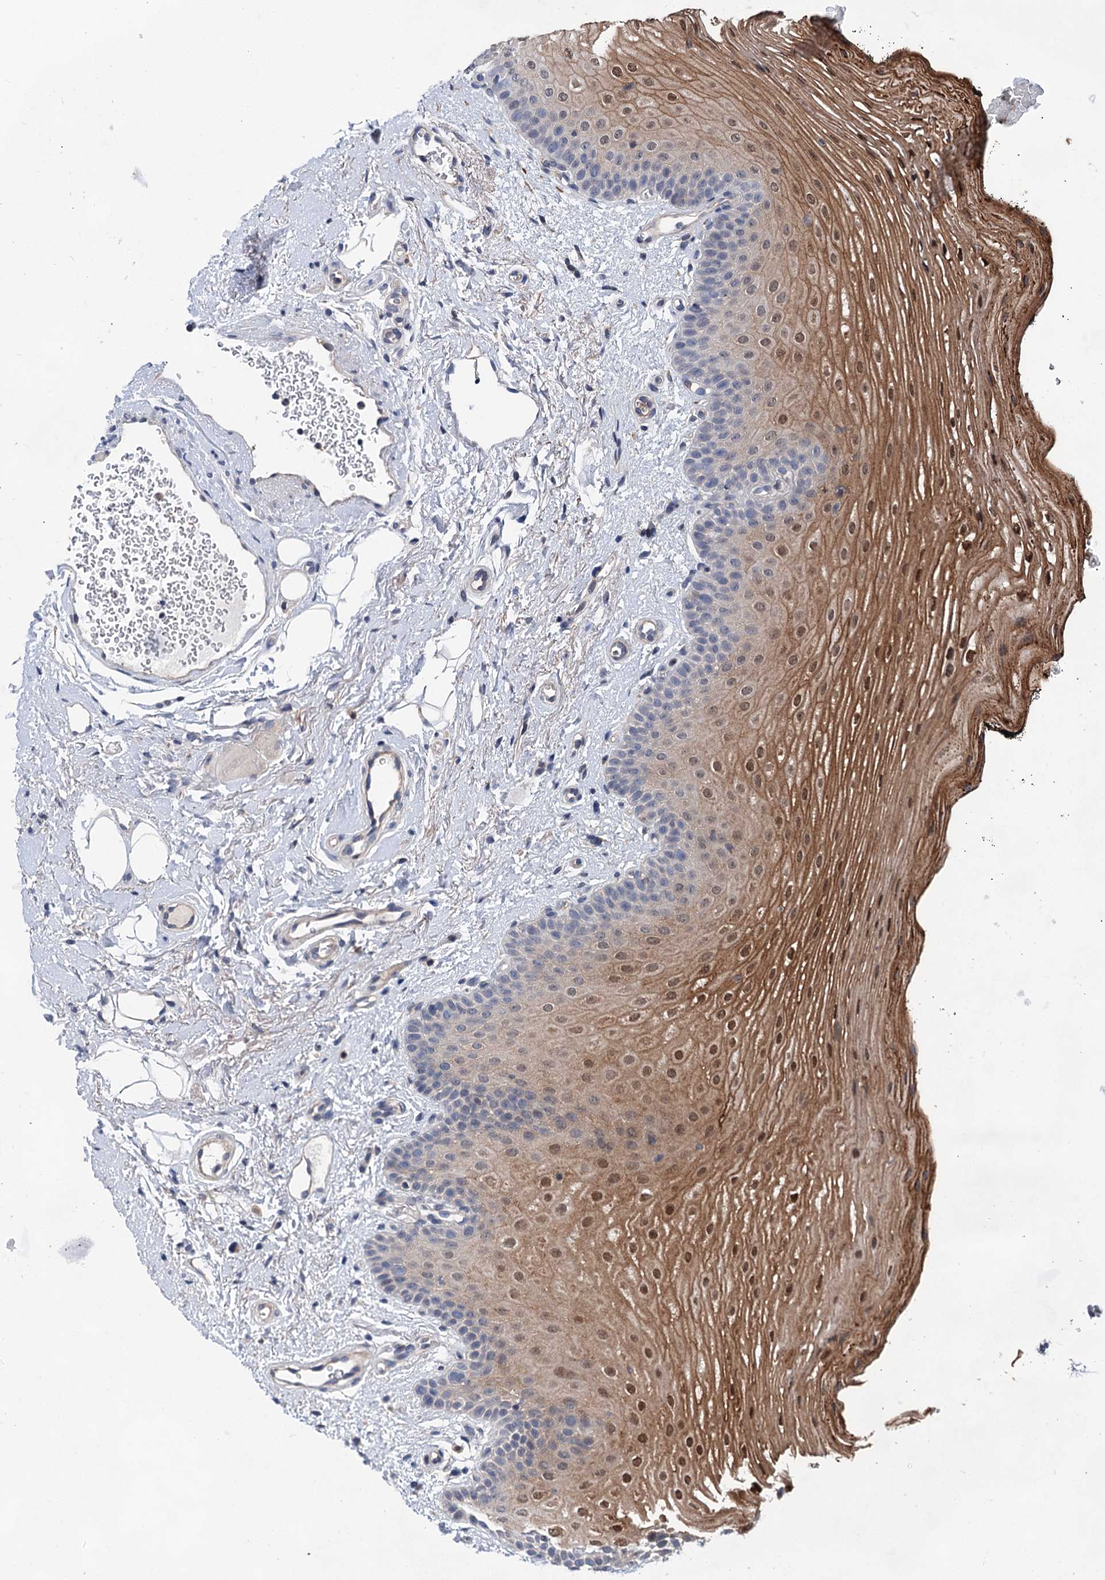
{"staining": {"intensity": "moderate", "quantity": ">75%", "location": "cytoplasmic/membranous,nuclear"}, "tissue": "oral mucosa", "cell_type": "Squamous epithelial cells", "image_type": "normal", "snomed": [{"axis": "morphology", "description": "No evidence of malignacy"}, {"axis": "topography", "description": "Oral tissue"}, {"axis": "topography", "description": "Head-Neck"}], "caption": "Immunohistochemistry (IHC) (DAB (3,3'-diaminobenzidine)) staining of unremarkable human oral mucosa demonstrates moderate cytoplasmic/membranous,nuclear protein positivity in about >75% of squamous epithelial cells.", "gene": "MORN3", "patient": {"sex": "male", "age": 68}}